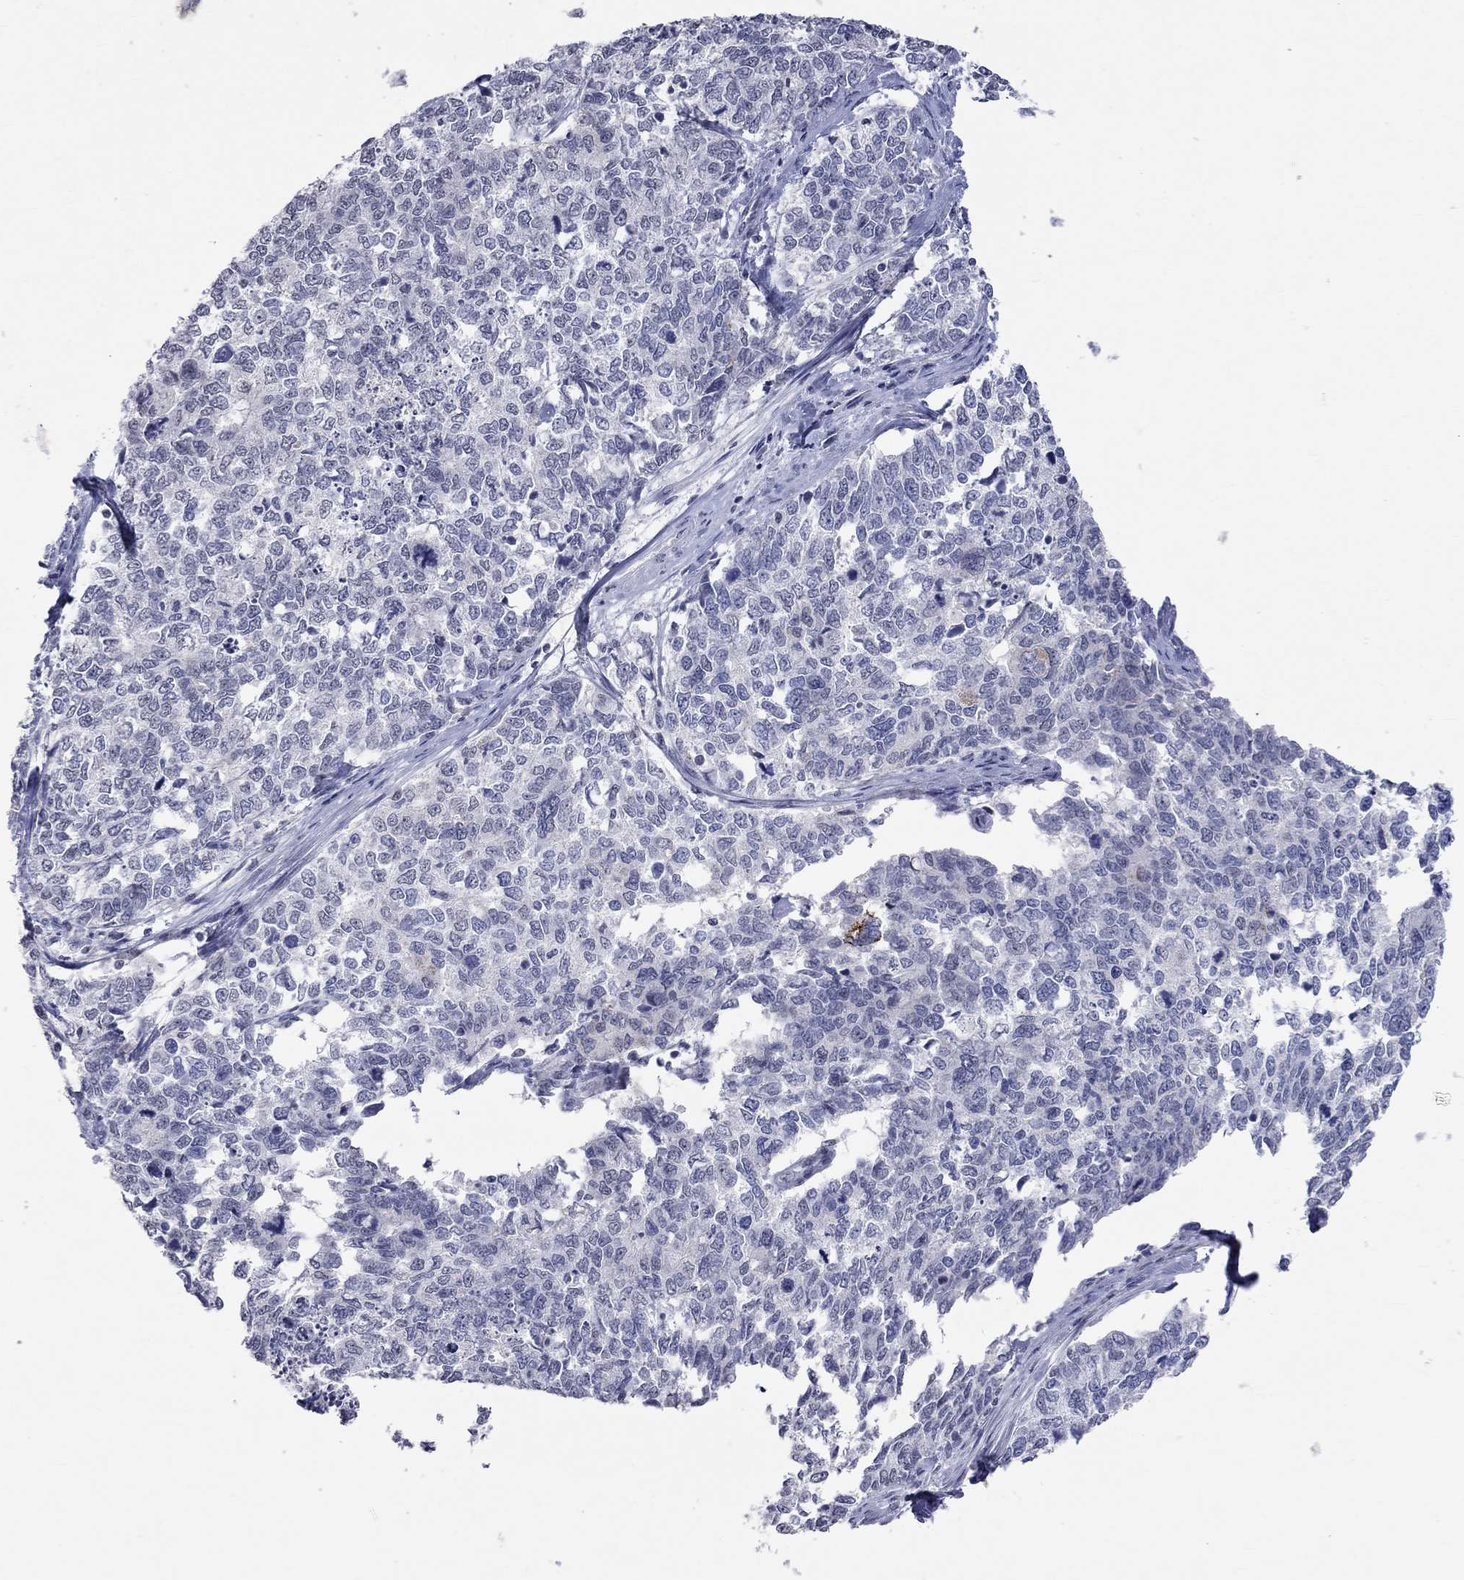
{"staining": {"intensity": "negative", "quantity": "none", "location": "none"}, "tissue": "cervical cancer", "cell_type": "Tumor cells", "image_type": "cancer", "snomed": [{"axis": "morphology", "description": "Squamous cell carcinoma, NOS"}, {"axis": "topography", "description": "Cervix"}], "caption": "Squamous cell carcinoma (cervical) stained for a protein using immunohistochemistry (IHC) shows no expression tumor cells.", "gene": "TMEM143", "patient": {"sex": "female", "age": 63}}